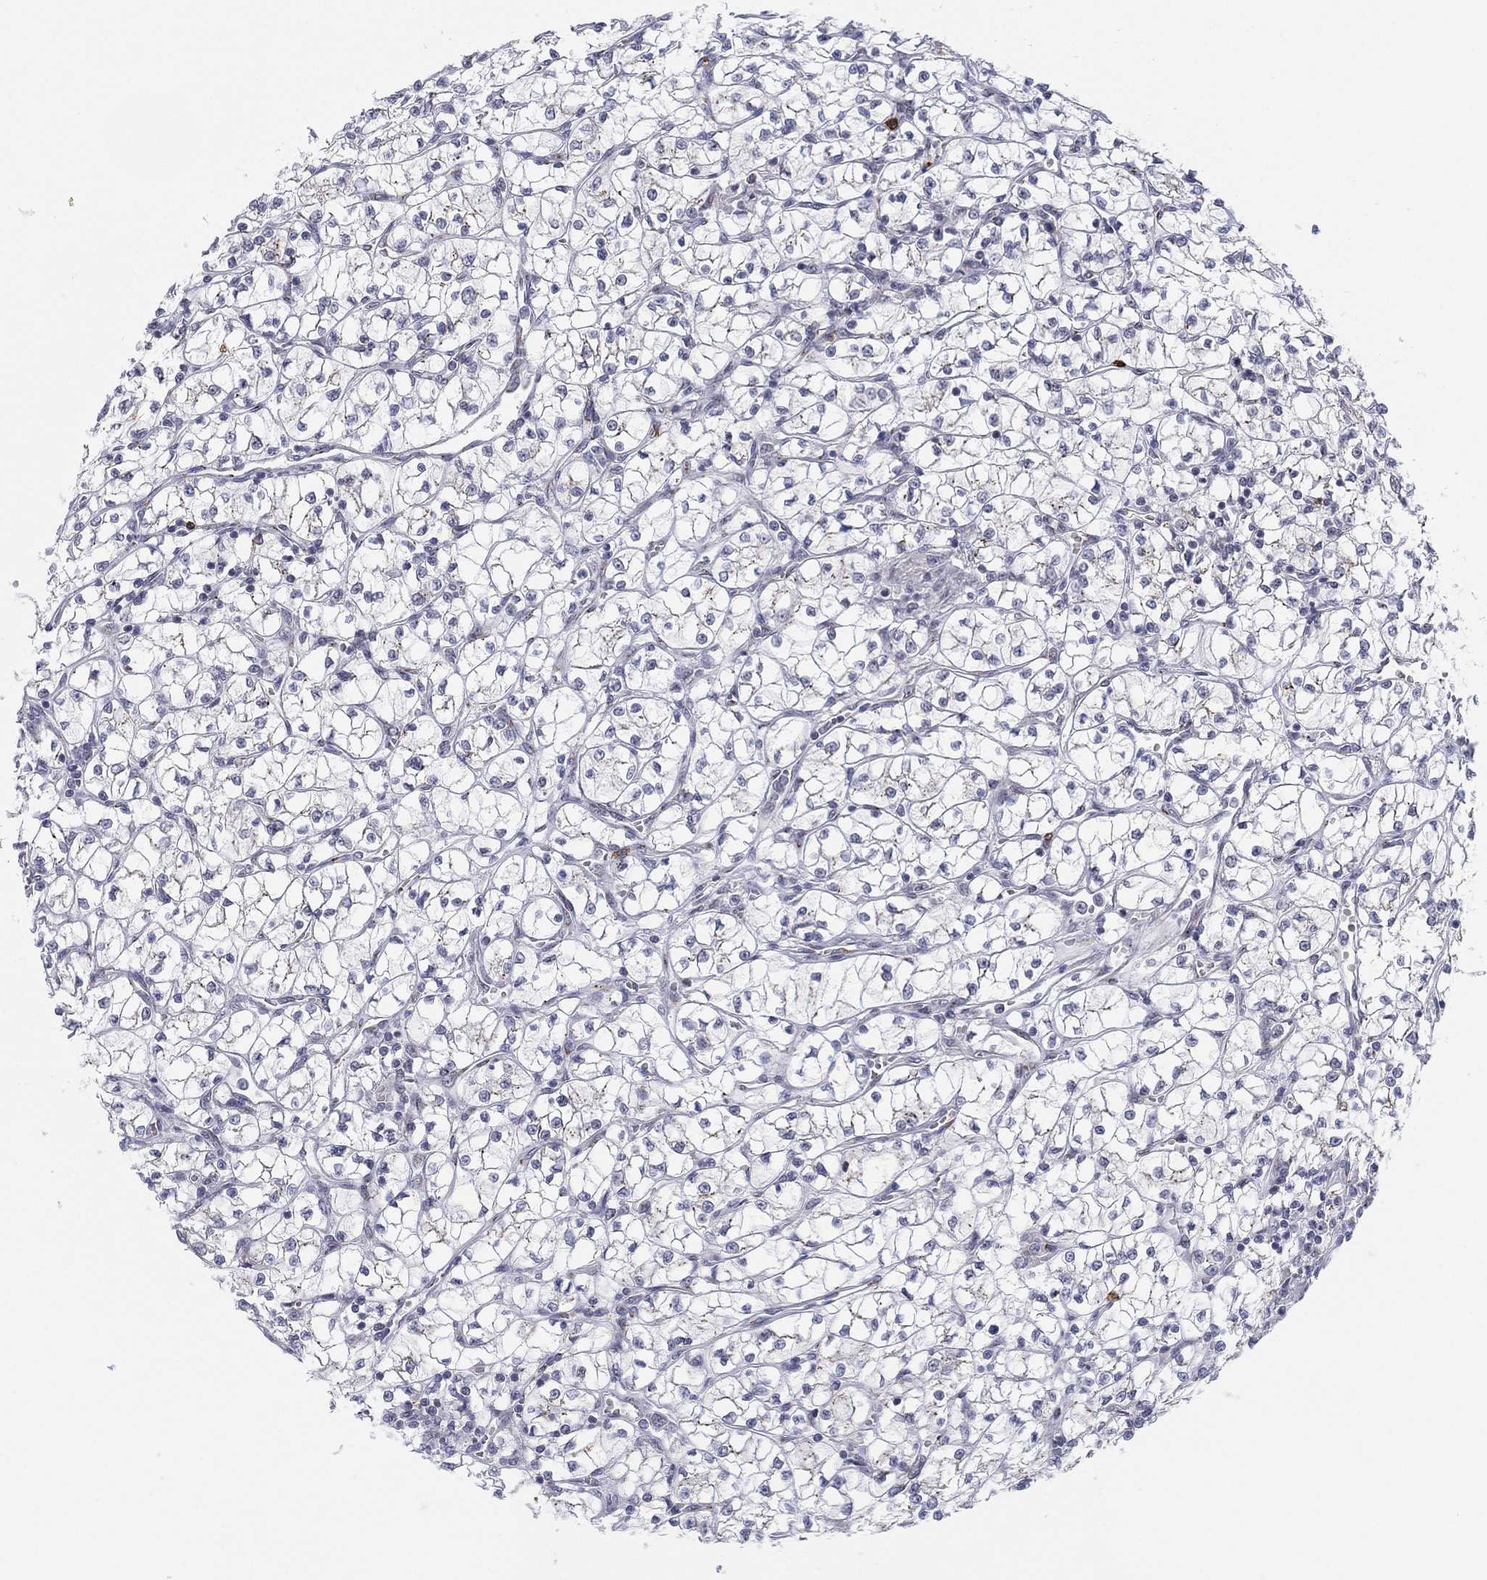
{"staining": {"intensity": "negative", "quantity": "none", "location": "none"}, "tissue": "renal cancer", "cell_type": "Tumor cells", "image_type": "cancer", "snomed": [{"axis": "morphology", "description": "Adenocarcinoma, NOS"}, {"axis": "topography", "description": "Kidney"}], "caption": "Tumor cells are negative for brown protein staining in renal cancer (adenocarcinoma).", "gene": "CD177", "patient": {"sex": "female", "age": 64}}